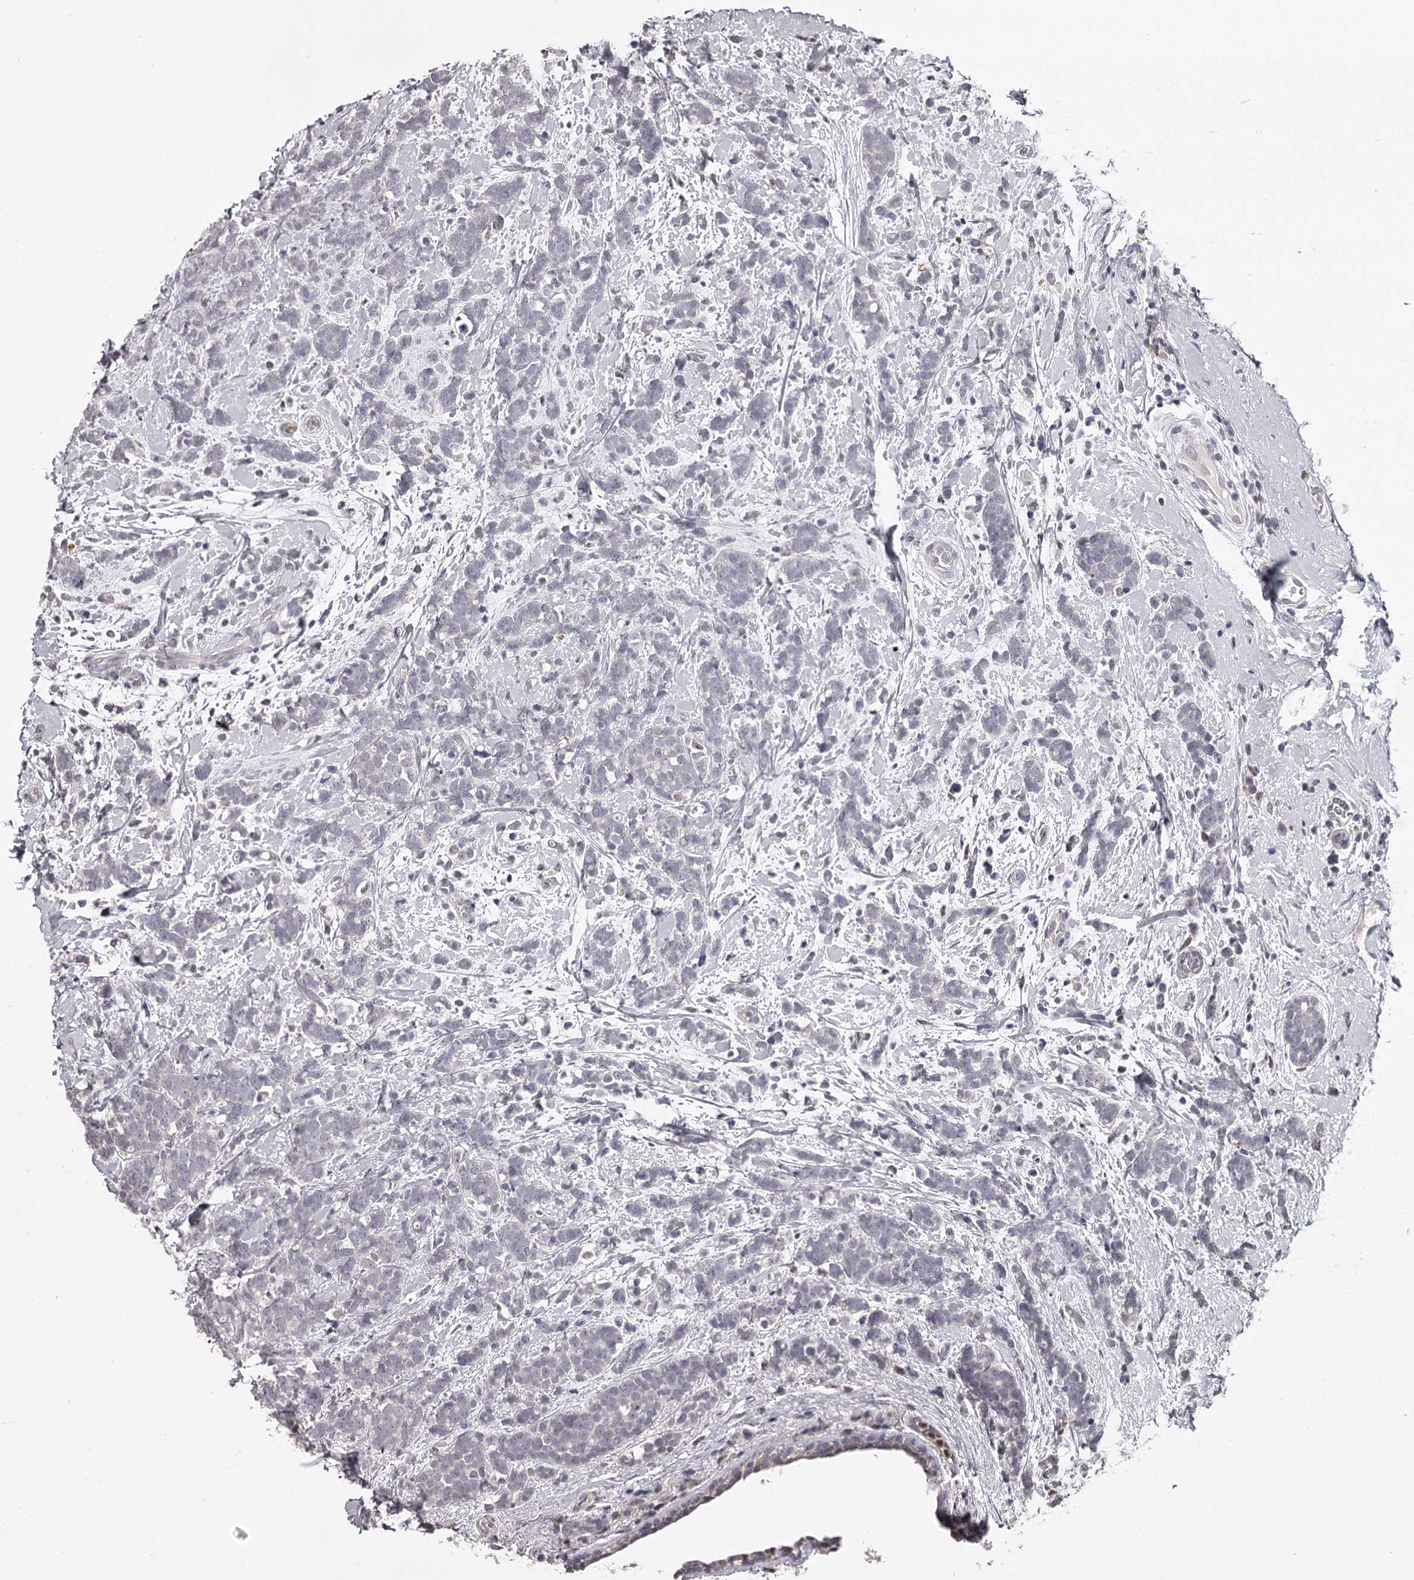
{"staining": {"intensity": "negative", "quantity": "none", "location": "none"}, "tissue": "breast cancer", "cell_type": "Tumor cells", "image_type": "cancer", "snomed": [{"axis": "morphology", "description": "Lobular carcinoma"}, {"axis": "topography", "description": "Breast"}], "caption": "A high-resolution image shows immunohistochemistry (IHC) staining of breast lobular carcinoma, which exhibits no significant positivity in tumor cells.", "gene": "SLC32A1", "patient": {"sex": "female", "age": 58}}